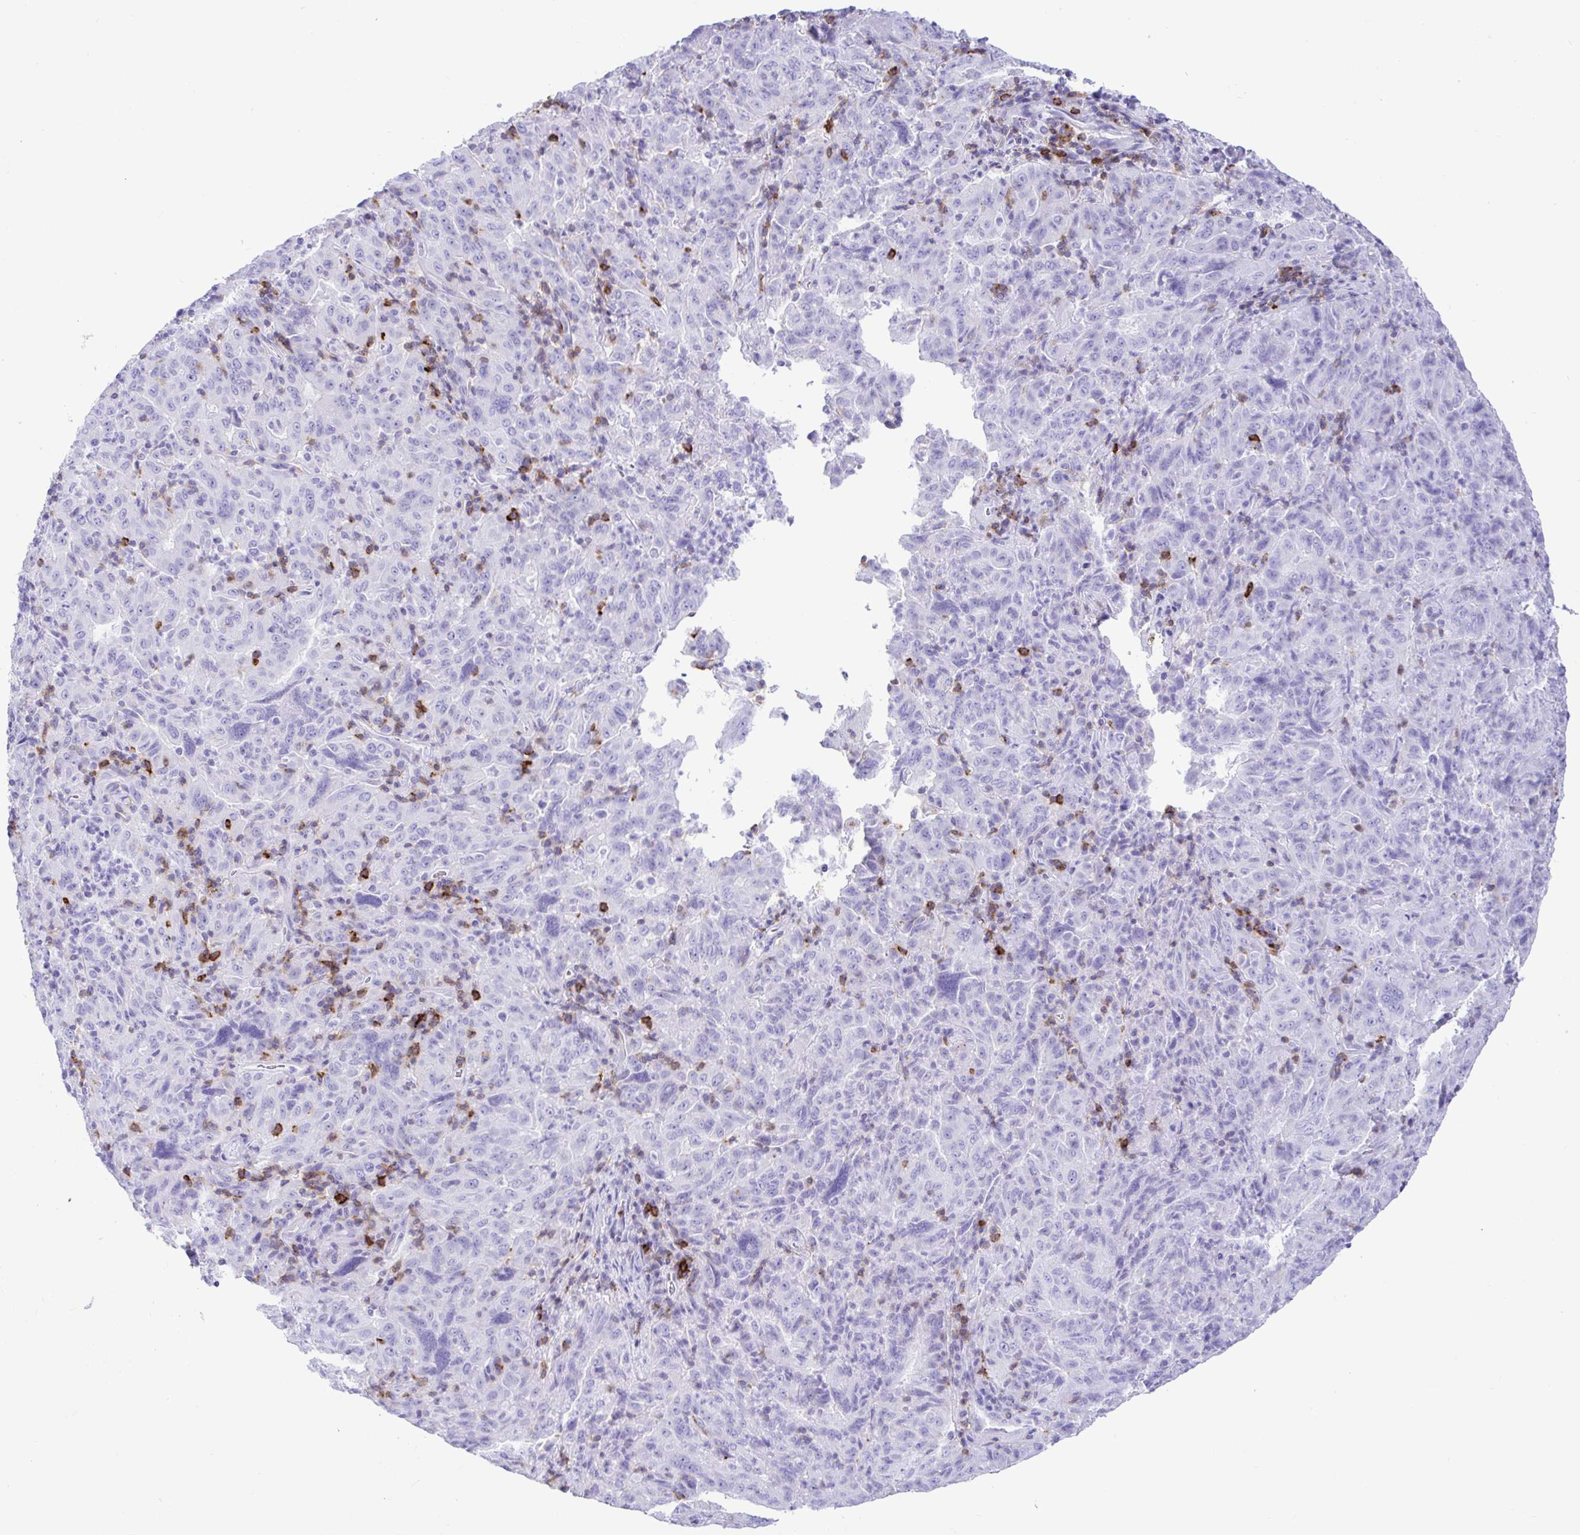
{"staining": {"intensity": "negative", "quantity": "none", "location": "none"}, "tissue": "pancreatic cancer", "cell_type": "Tumor cells", "image_type": "cancer", "snomed": [{"axis": "morphology", "description": "Adenocarcinoma, NOS"}, {"axis": "topography", "description": "Pancreas"}], "caption": "This is a histopathology image of immunohistochemistry staining of pancreatic cancer, which shows no expression in tumor cells.", "gene": "CD5", "patient": {"sex": "male", "age": 63}}